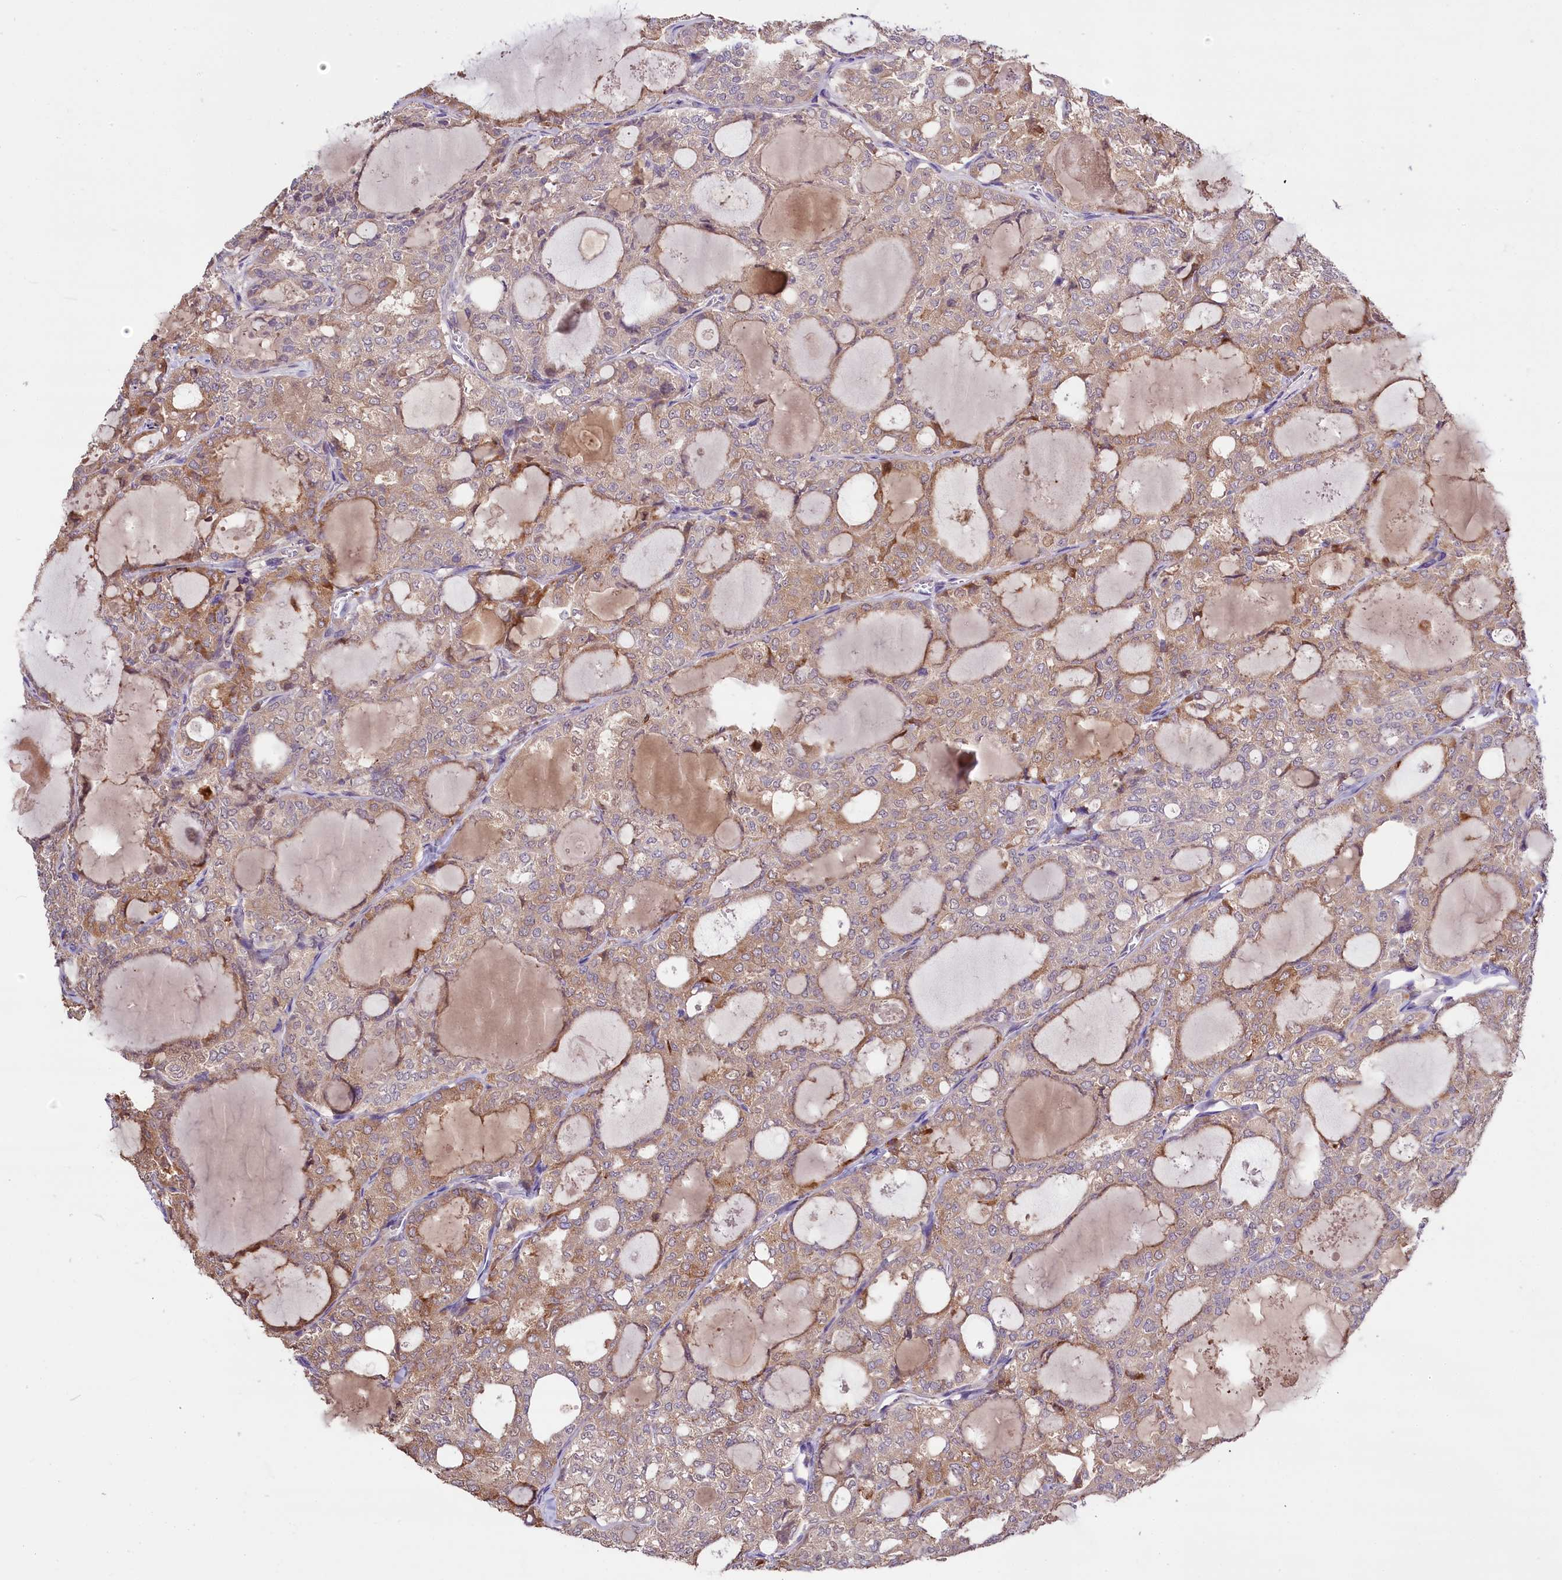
{"staining": {"intensity": "weak", "quantity": "25%-75%", "location": "cytoplasmic/membranous"}, "tissue": "thyroid cancer", "cell_type": "Tumor cells", "image_type": "cancer", "snomed": [{"axis": "morphology", "description": "Follicular adenoma carcinoma, NOS"}, {"axis": "topography", "description": "Thyroid gland"}], "caption": "The image shows a brown stain indicating the presence of a protein in the cytoplasmic/membranous of tumor cells in thyroid cancer (follicular adenoma carcinoma).", "gene": "SKIDA1", "patient": {"sex": "male", "age": 75}}